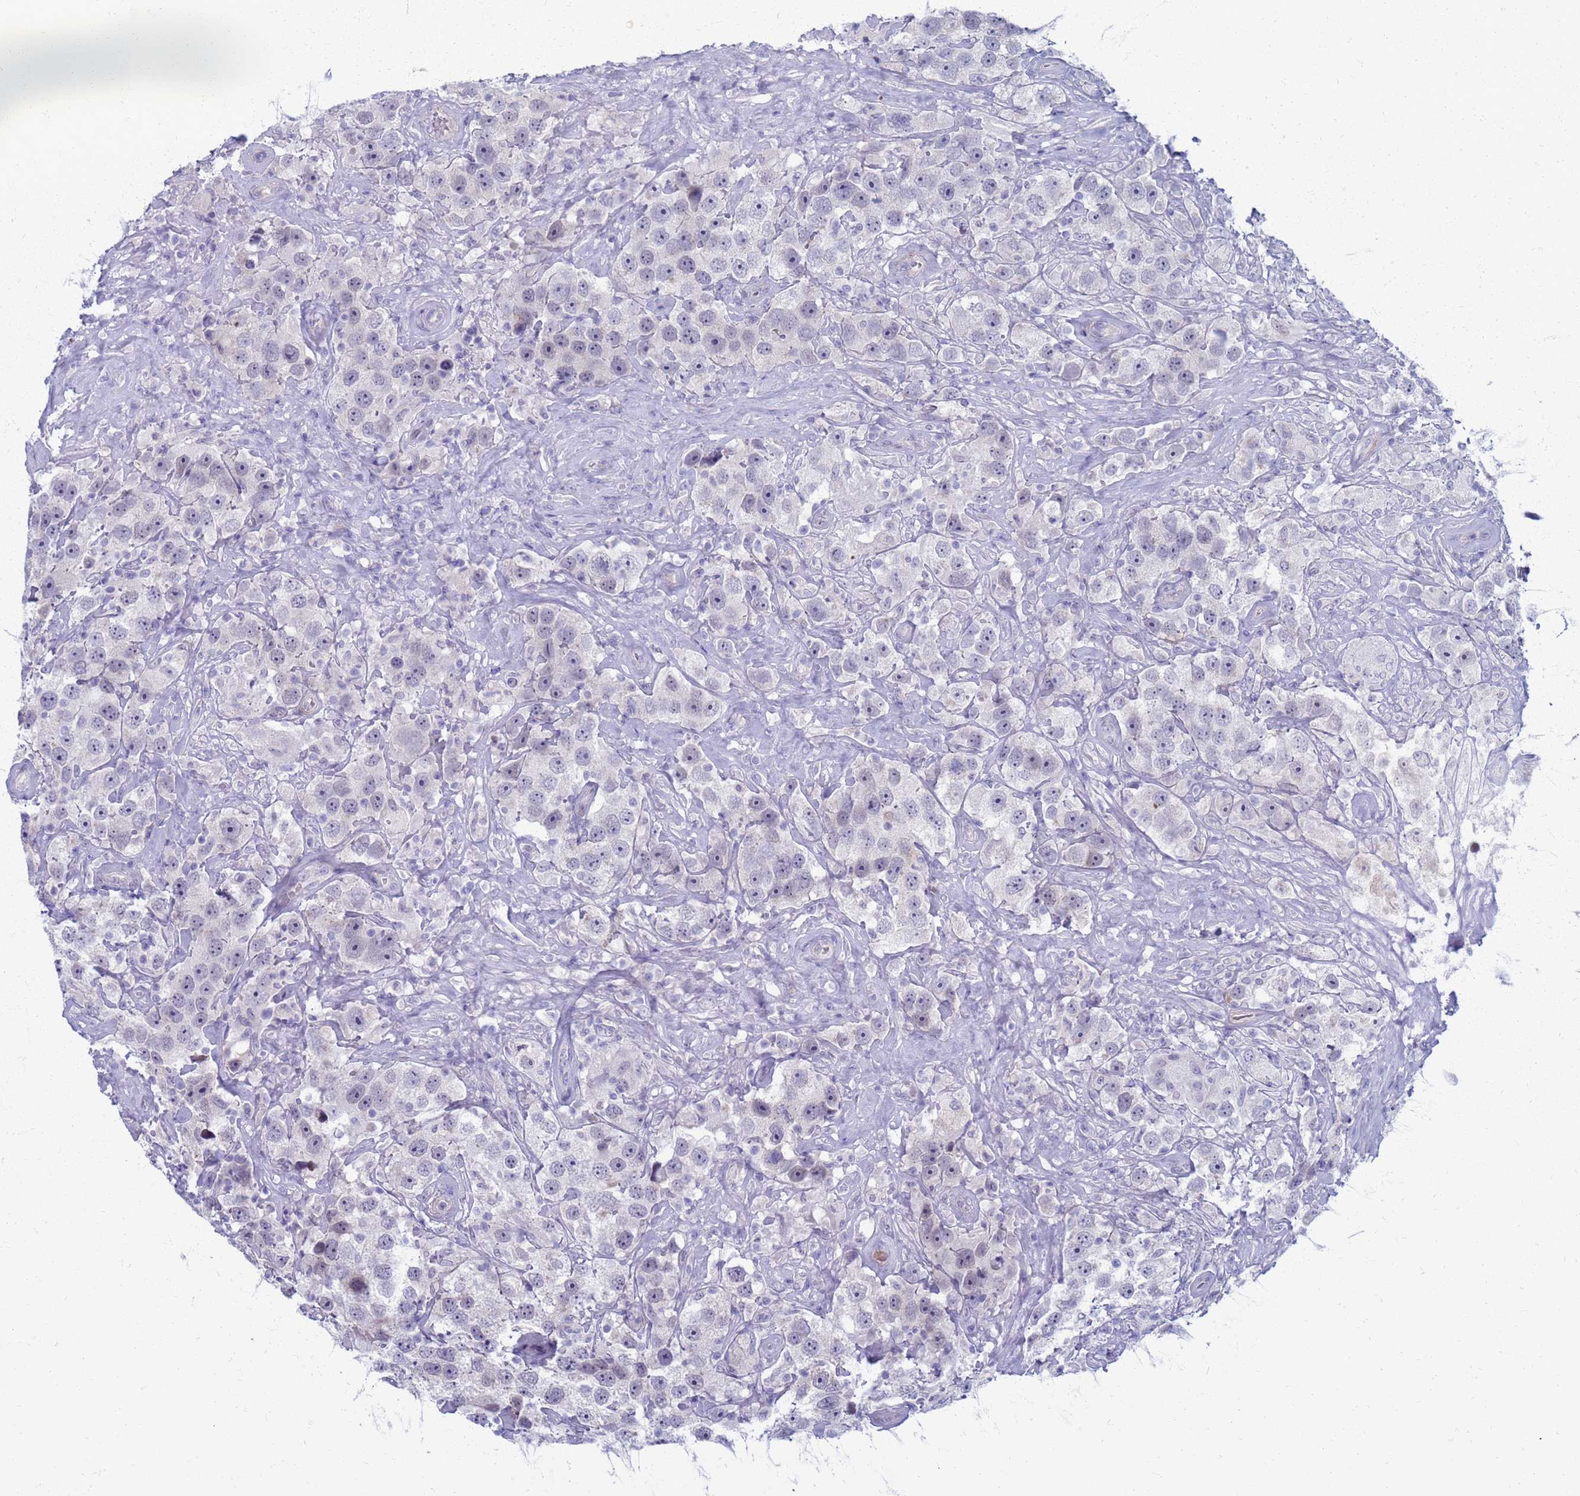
{"staining": {"intensity": "negative", "quantity": "none", "location": "none"}, "tissue": "testis cancer", "cell_type": "Tumor cells", "image_type": "cancer", "snomed": [{"axis": "morphology", "description": "Seminoma, NOS"}, {"axis": "topography", "description": "Testis"}], "caption": "The histopathology image reveals no significant staining in tumor cells of testis seminoma. (Stains: DAB IHC with hematoxylin counter stain, Microscopy: brightfield microscopy at high magnification).", "gene": "CLCA2", "patient": {"sex": "male", "age": 49}}